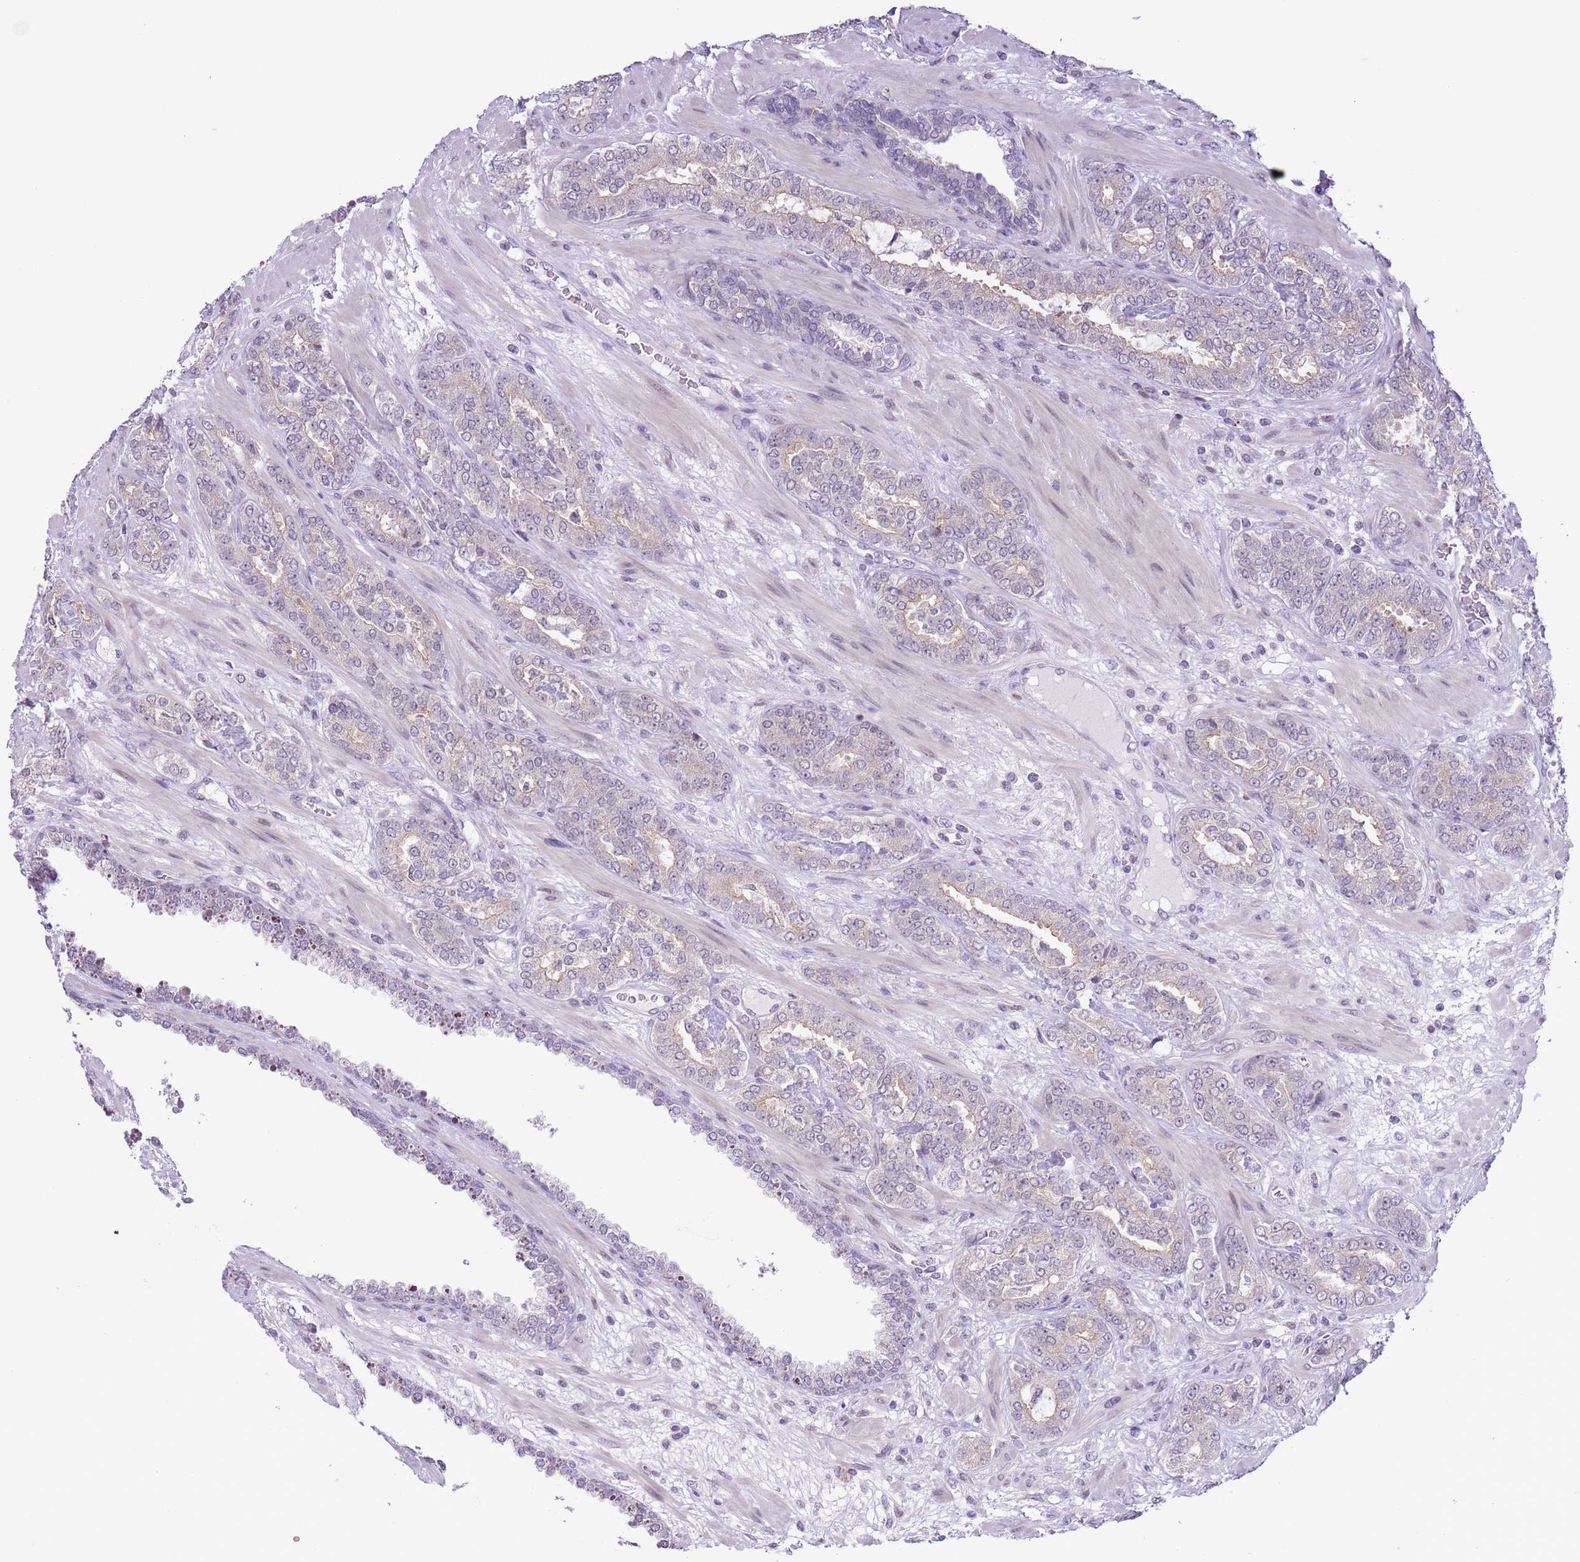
{"staining": {"intensity": "negative", "quantity": "none", "location": "none"}, "tissue": "prostate cancer", "cell_type": "Tumor cells", "image_type": "cancer", "snomed": [{"axis": "morphology", "description": "Adenocarcinoma, High grade"}, {"axis": "topography", "description": "Prostate"}], "caption": "Tumor cells are negative for protein expression in human prostate cancer (adenocarcinoma (high-grade)).", "gene": "ZNF576", "patient": {"sex": "male", "age": 71}}